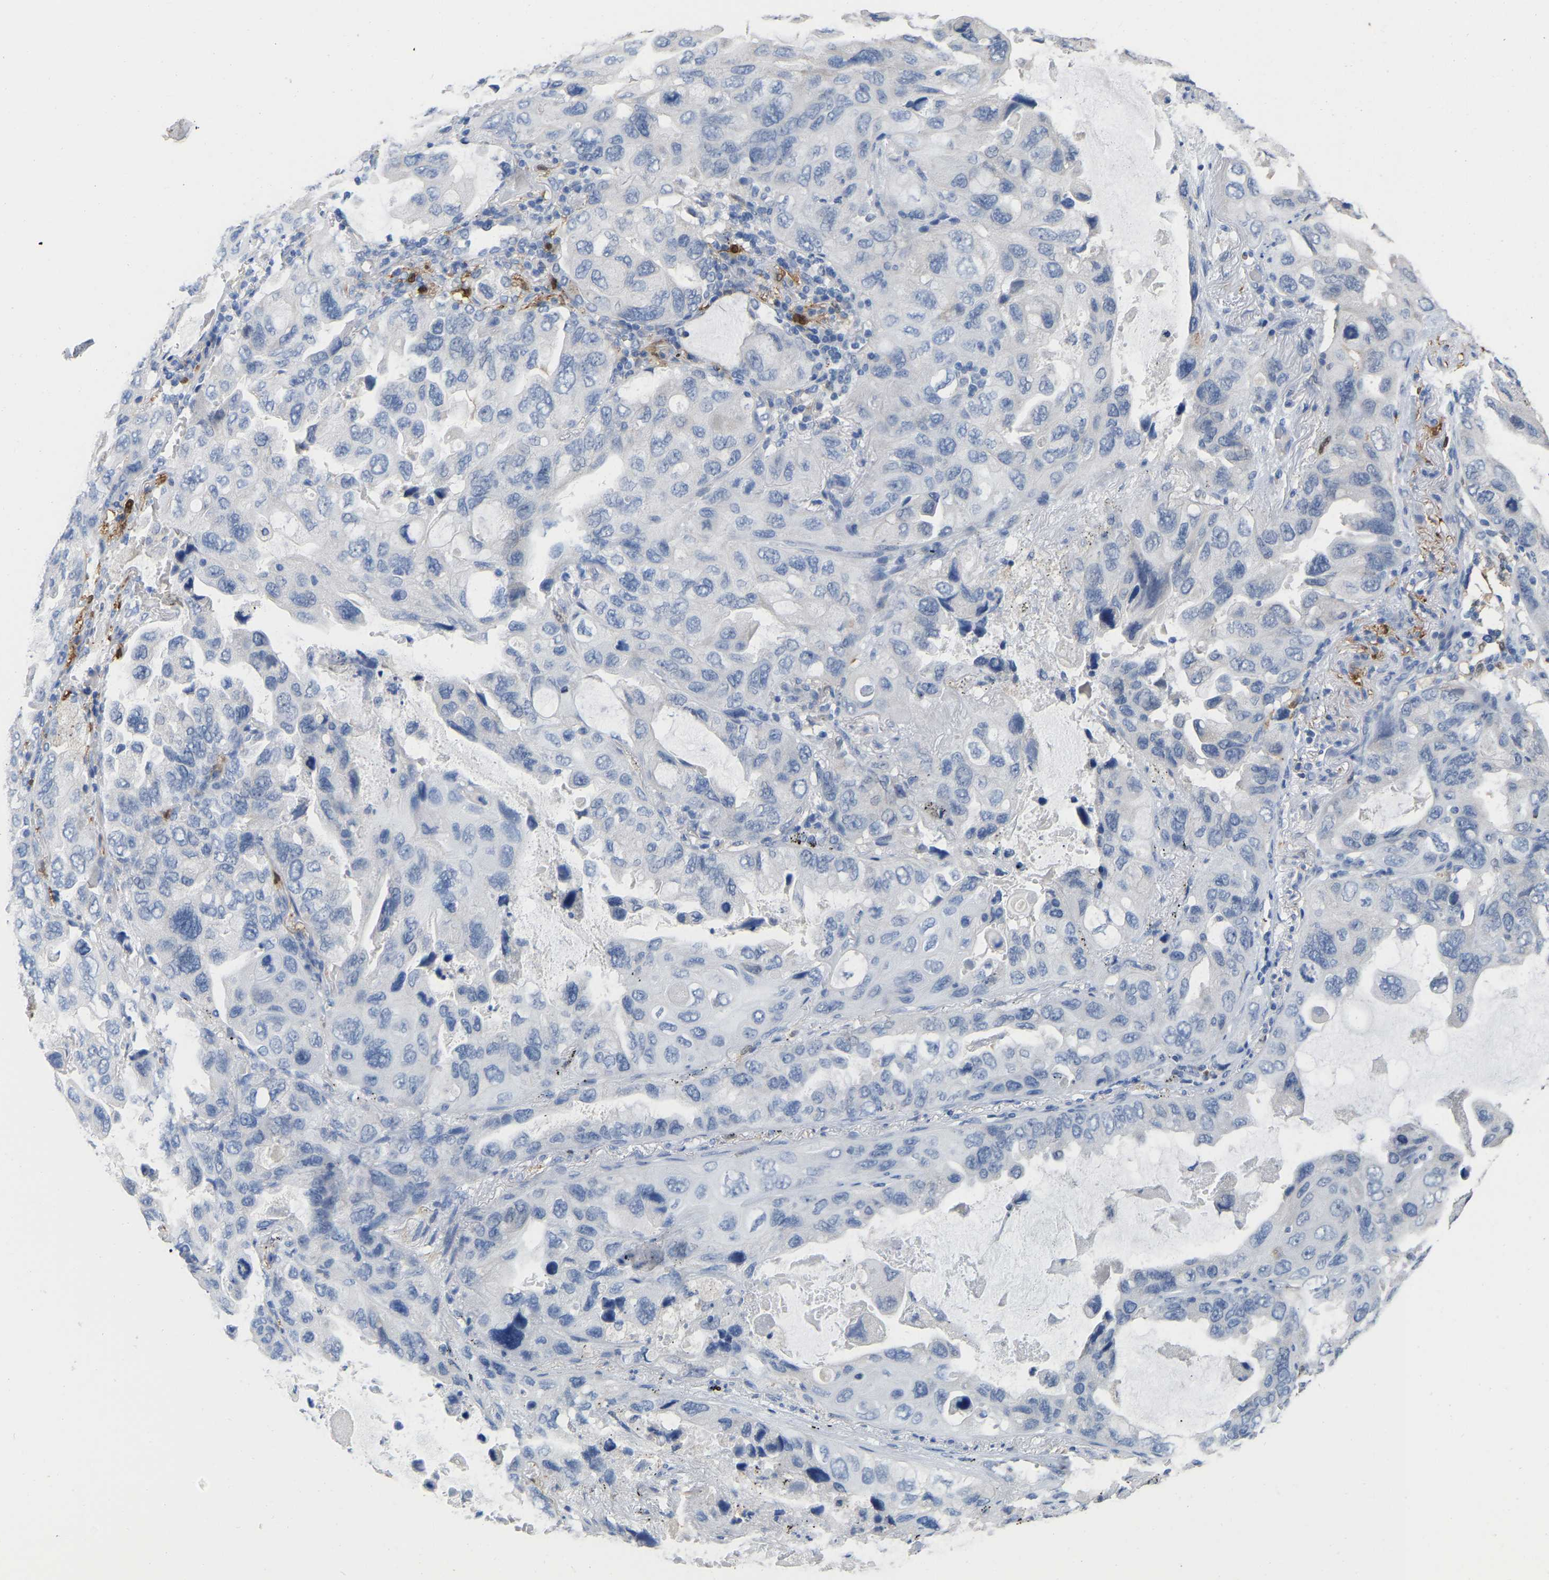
{"staining": {"intensity": "negative", "quantity": "none", "location": "none"}, "tissue": "lung cancer", "cell_type": "Tumor cells", "image_type": "cancer", "snomed": [{"axis": "morphology", "description": "Squamous cell carcinoma, NOS"}, {"axis": "topography", "description": "Lung"}], "caption": "Immunohistochemistry (IHC) histopathology image of lung cancer (squamous cell carcinoma) stained for a protein (brown), which demonstrates no positivity in tumor cells.", "gene": "ULBP2", "patient": {"sex": "female", "age": 73}}